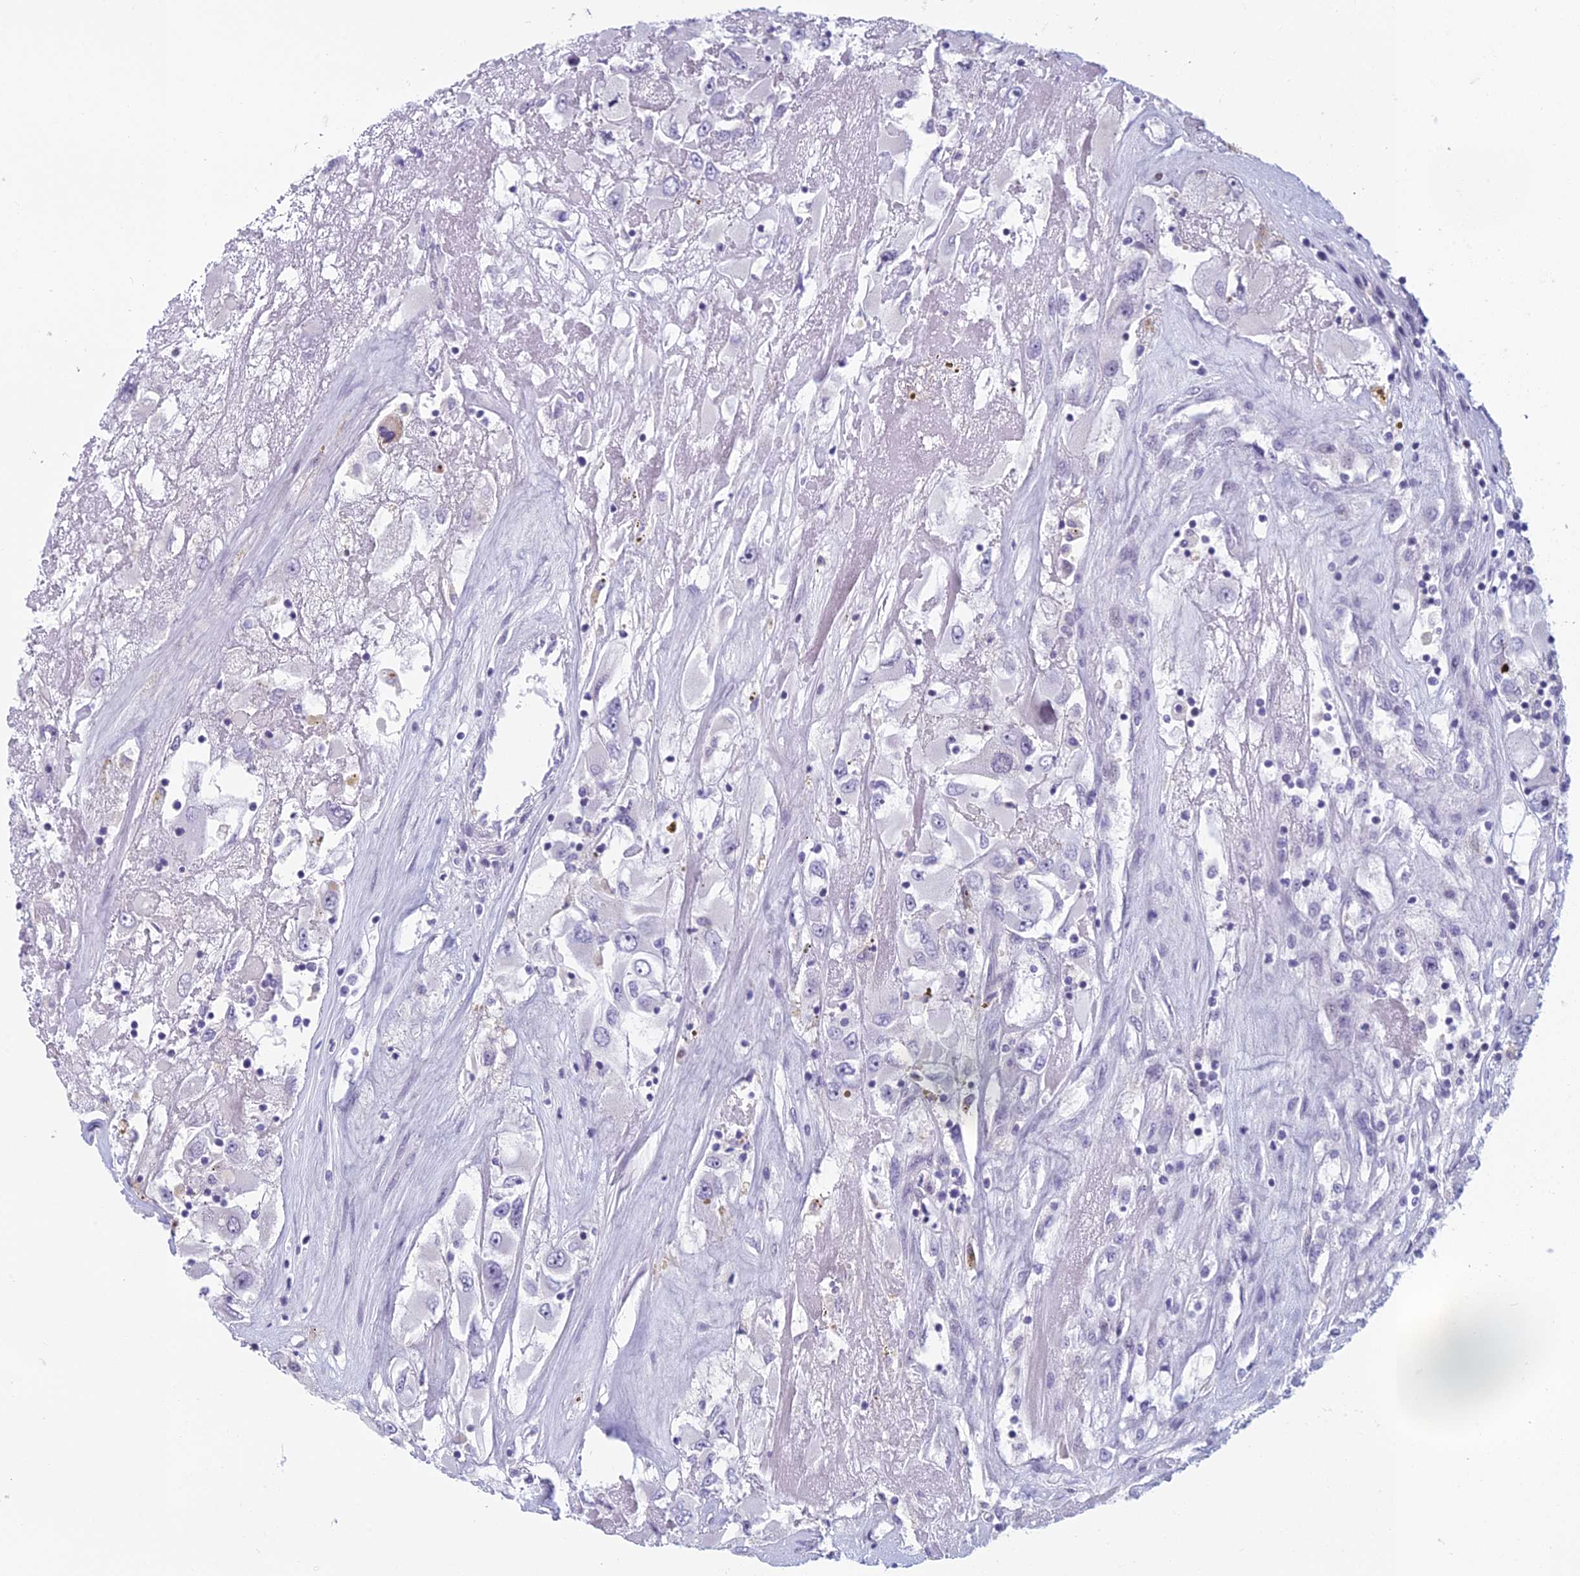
{"staining": {"intensity": "negative", "quantity": "none", "location": "none"}, "tissue": "renal cancer", "cell_type": "Tumor cells", "image_type": "cancer", "snomed": [{"axis": "morphology", "description": "Adenocarcinoma, NOS"}, {"axis": "topography", "description": "Kidney"}], "caption": "Immunohistochemical staining of human renal cancer shows no significant expression in tumor cells.", "gene": "RGS17", "patient": {"sex": "female", "age": 52}}